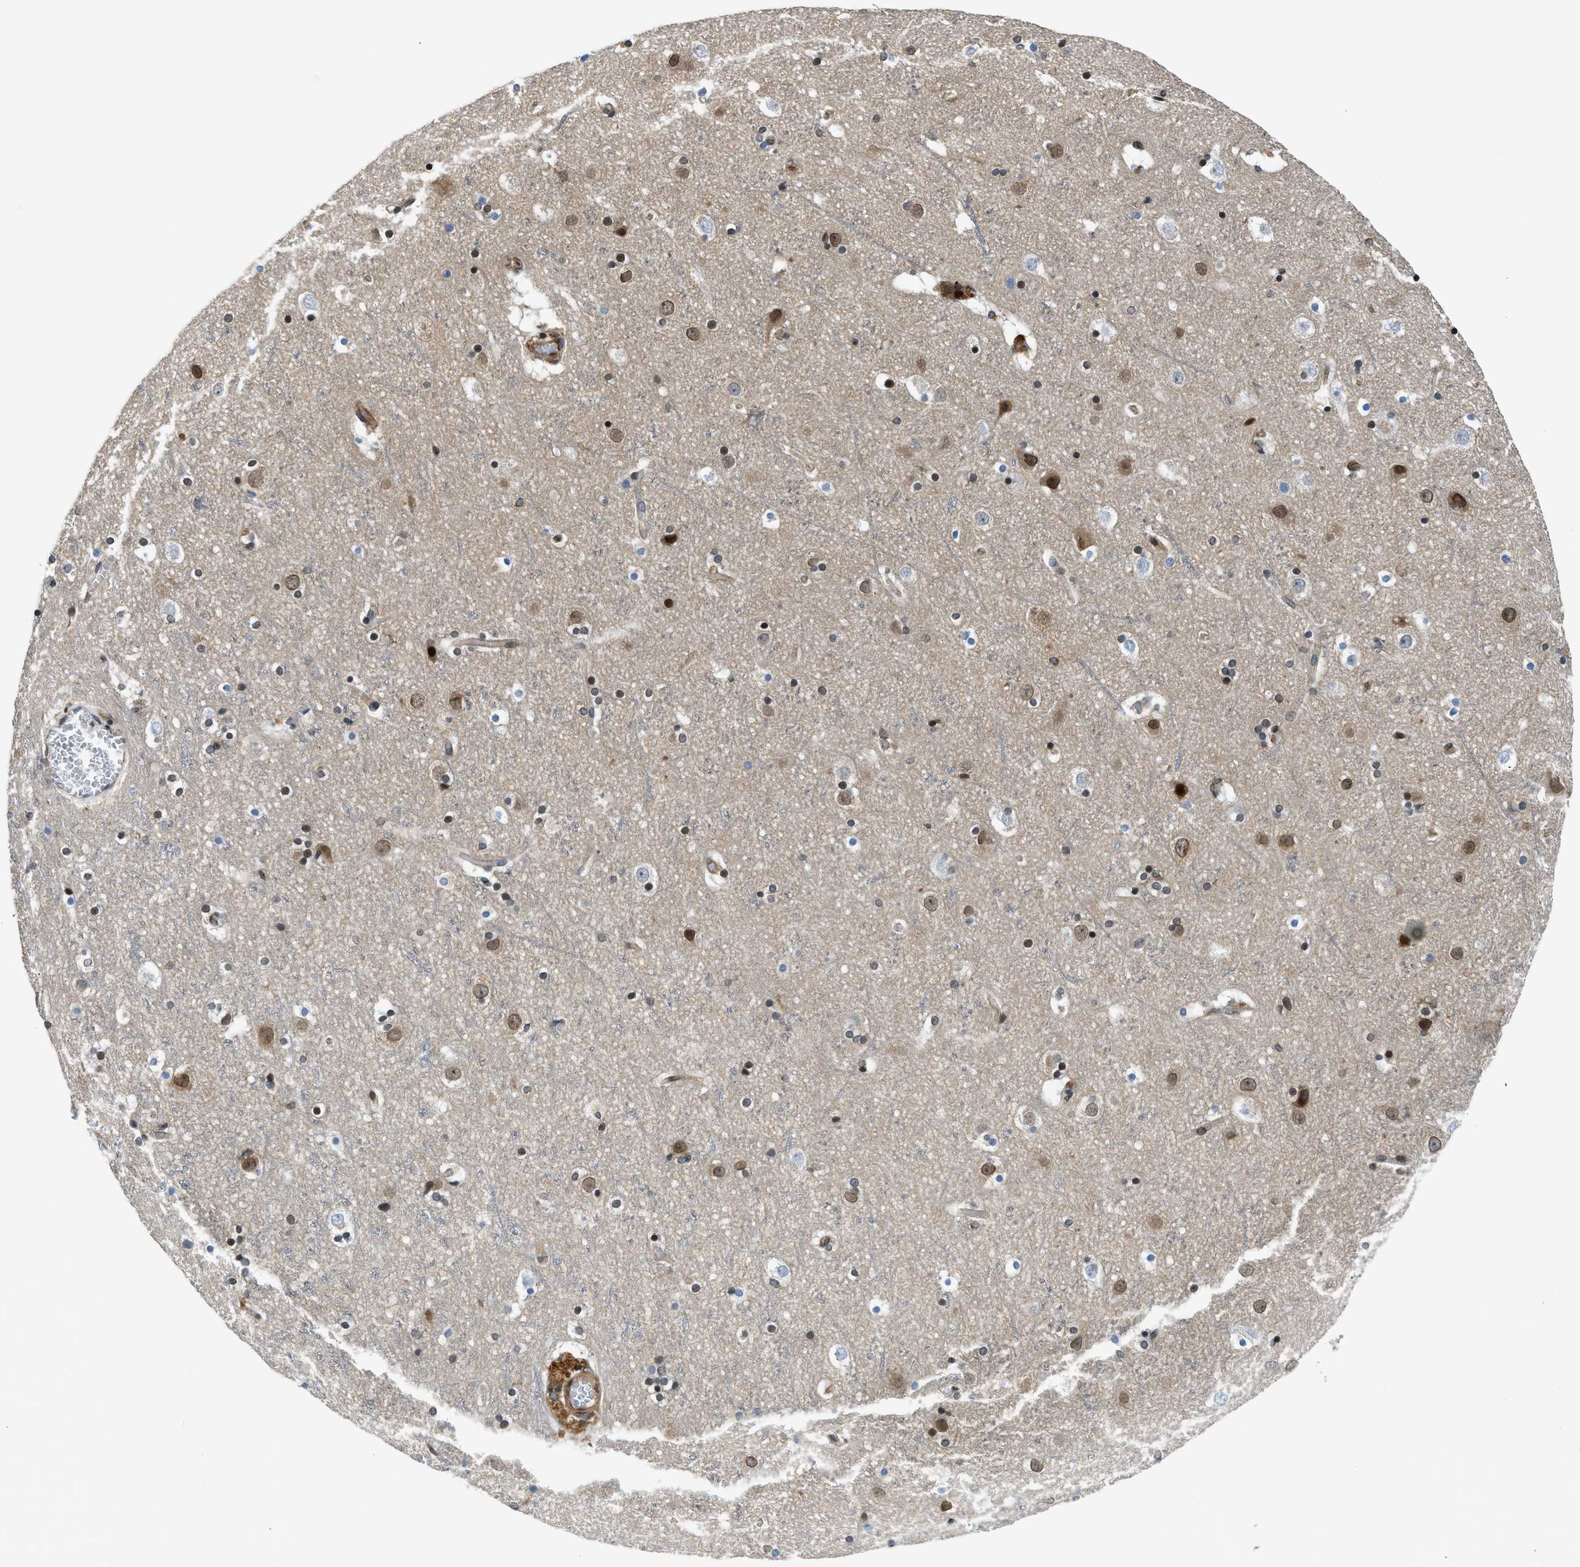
{"staining": {"intensity": "moderate", "quantity": "25%-75%", "location": "nuclear"}, "tissue": "cerebral cortex", "cell_type": "Endothelial cells", "image_type": "normal", "snomed": [{"axis": "morphology", "description": "Normal tissue, NOS"}, {"axis": "topography", "description": "Cerebral cortex"}], "caption": "This is an image of immunohistochemistry staining of unremarkable cerebral cortex, which shows moderate staining in the nuclear of endothelial cells.", "gene": "RETREG3", "patient": {"sex": "male", "age": 45}}